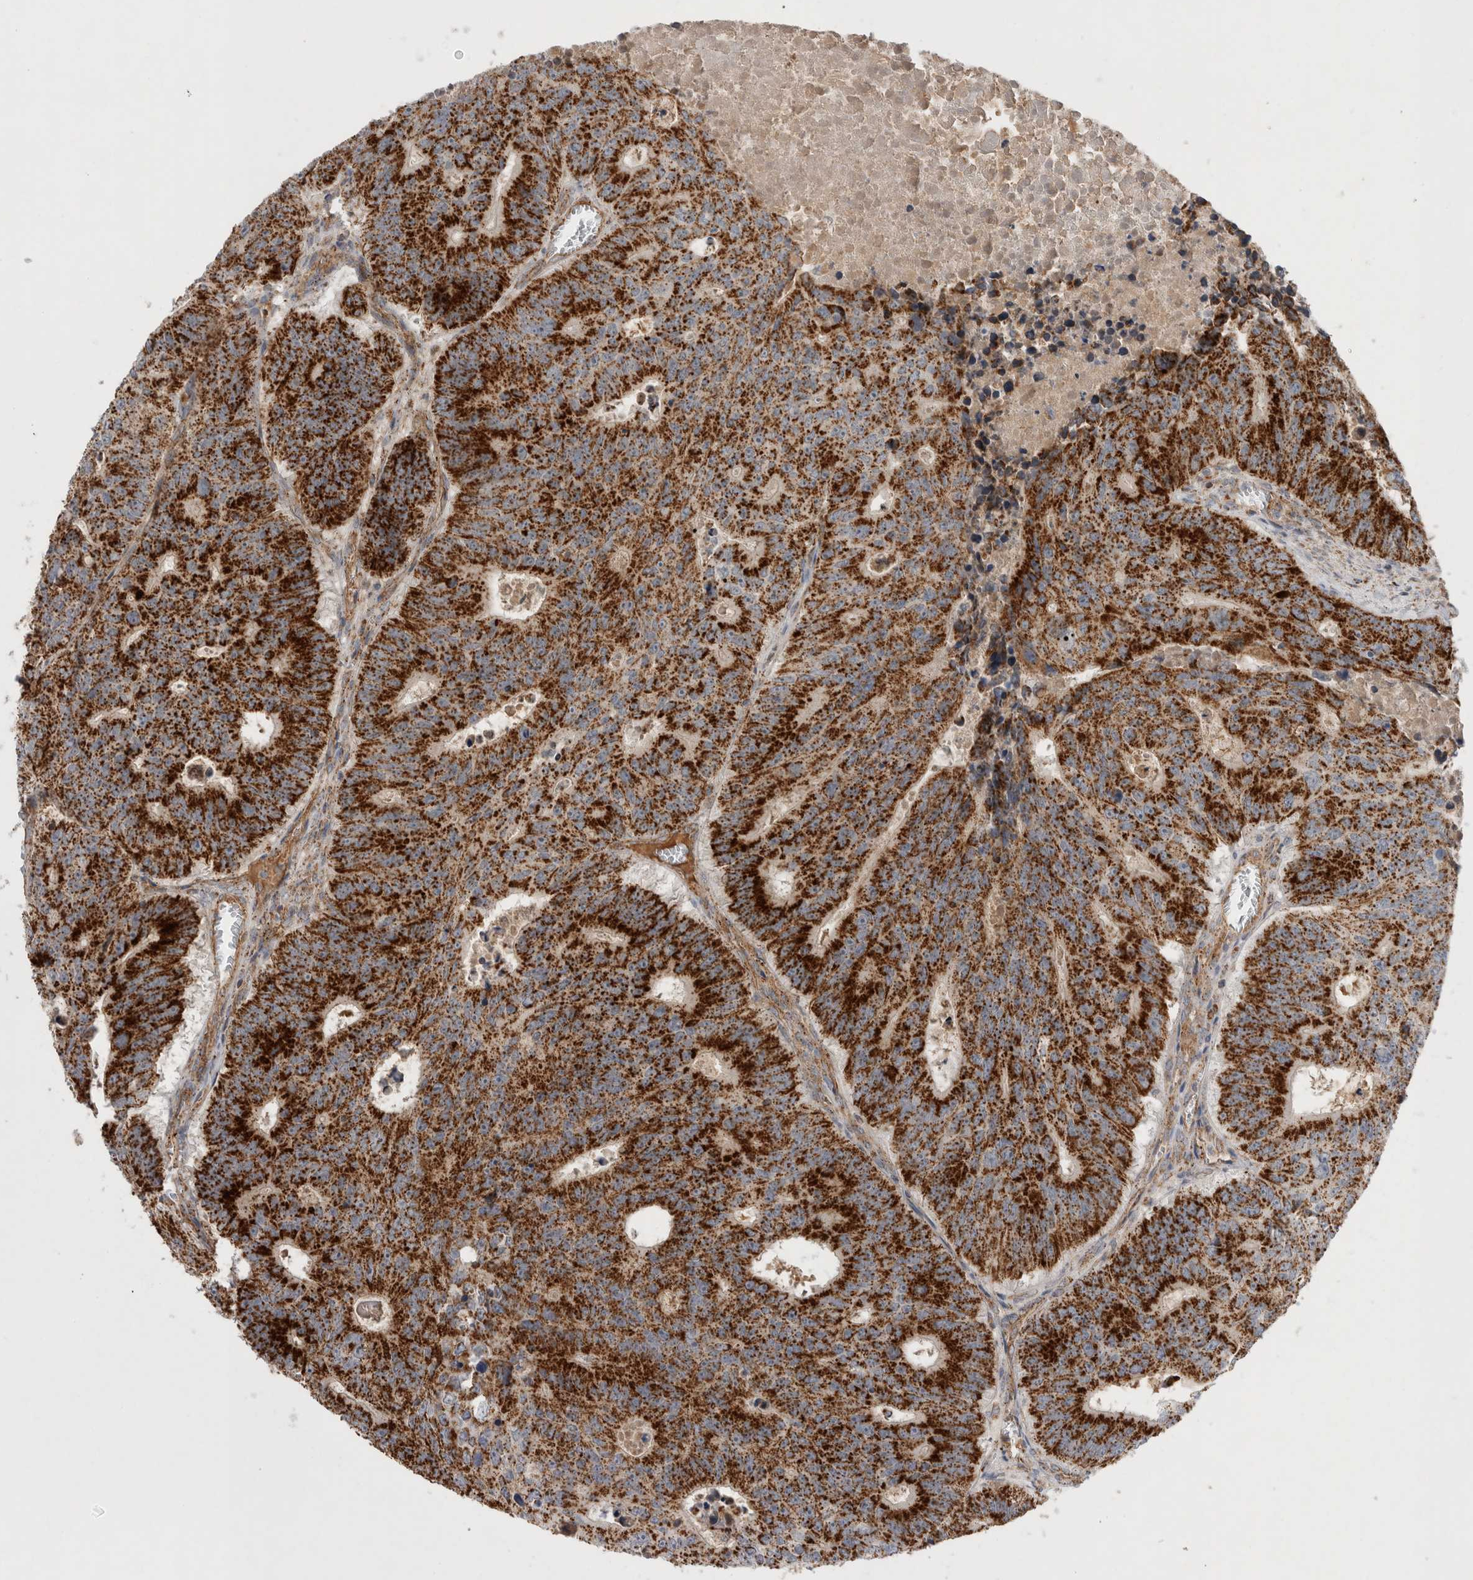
{"staining": {"intensity": "strong", "quantity": ">75%", "location": "cytoplasmic/membranous"}, "tissue": "colorectal cancer", "cell_type": "Tumor cells", "image_type": "cancer", "snomed": [{"axis": "morphology", "description": "Adenocarcinoma, NOS"}, {"axis": "topography", "description": "Colon"}], "caption": "Adenocarcinoma (colorectal) tissue shows strong cytoplasmic/membranous expression in approximately >75% of tumor cells, visualized by immunohistochemistry.", "gene": "MRPS28", "patient": {"sex": "male", "age": 87}}